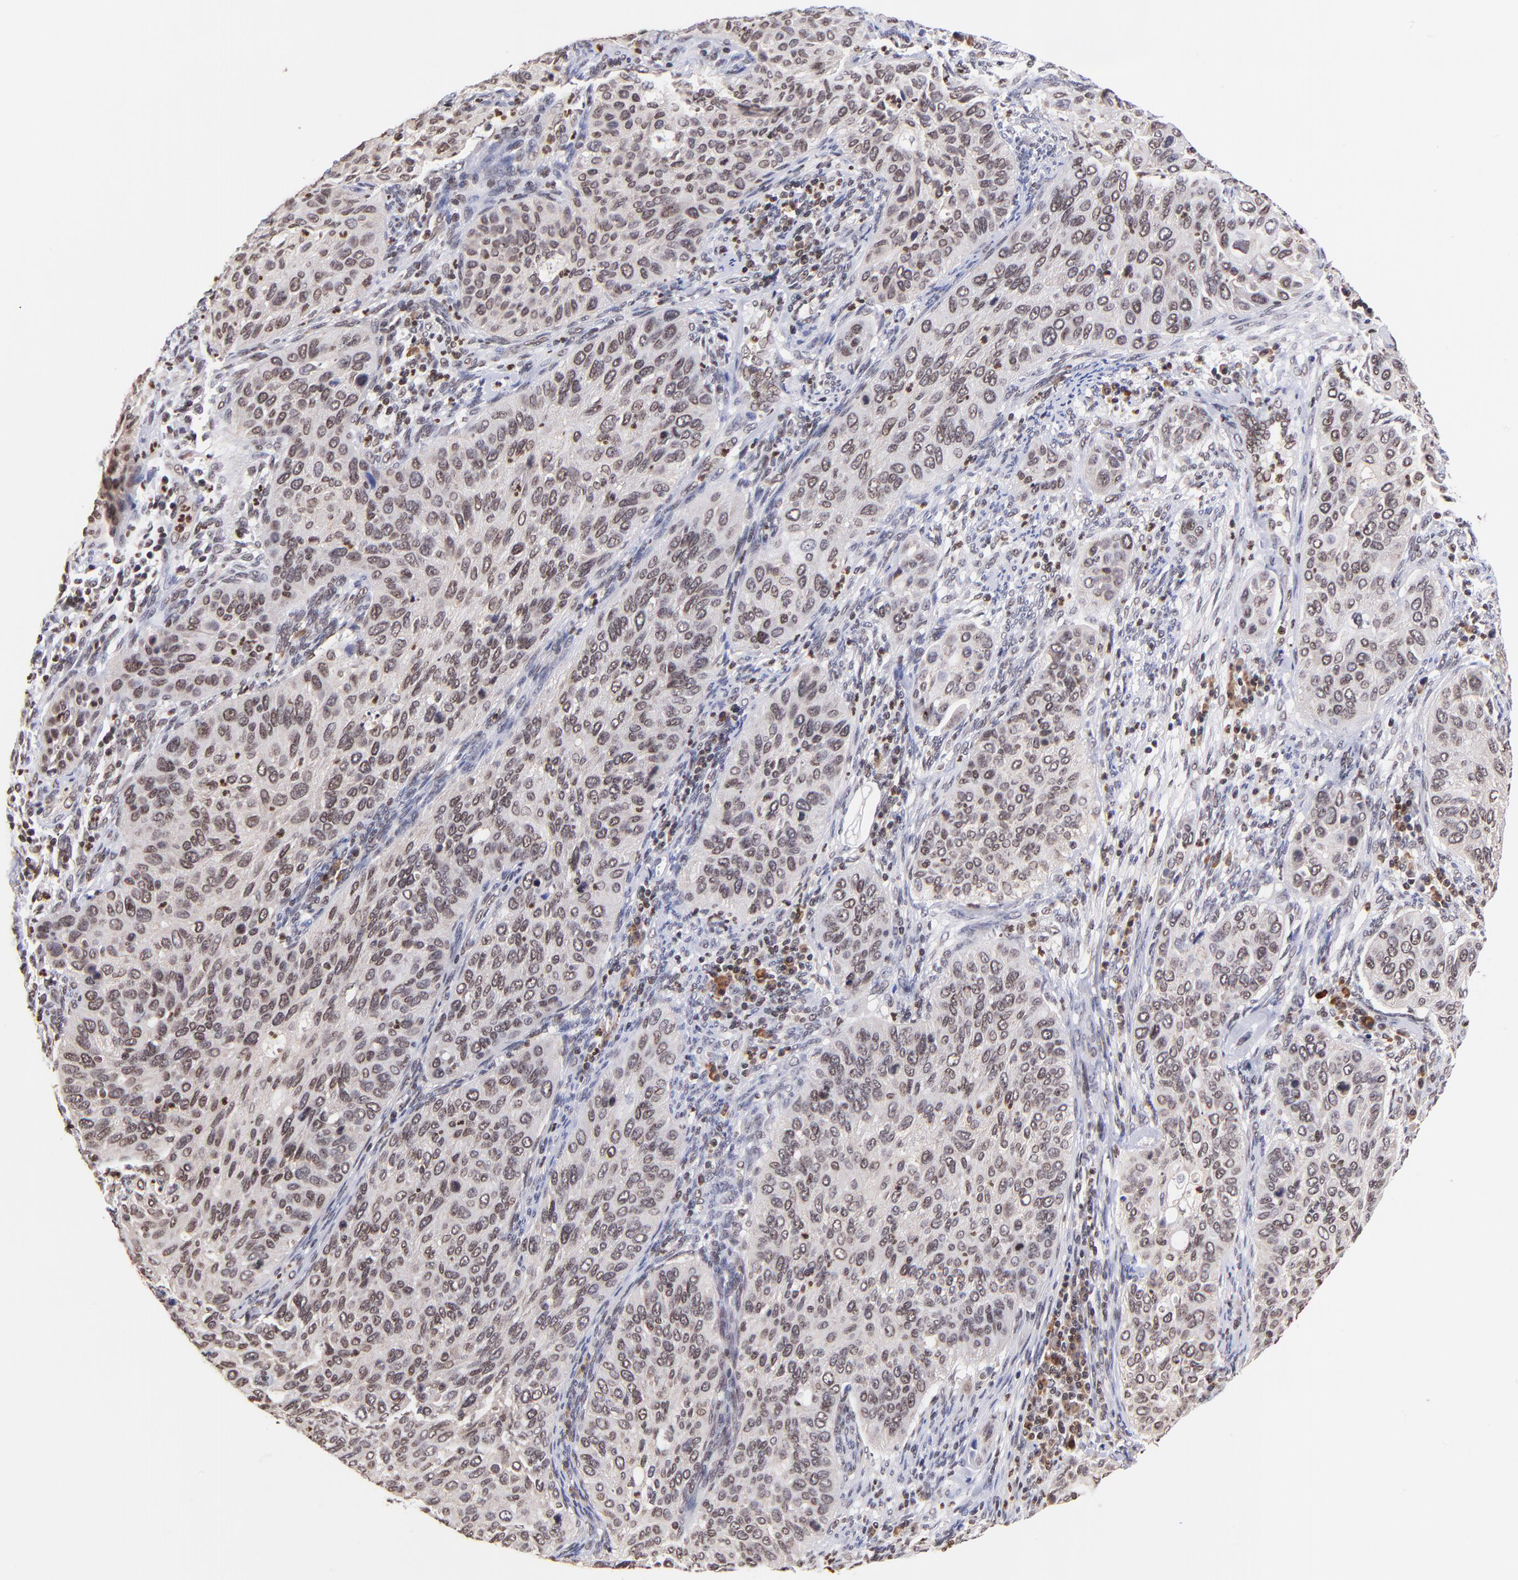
{"staining": {"intensity": "moderate", "quantity": ">75%", "location": "nuclear"}, "tissue": "cervical cancer", "cell_type": "Tumor cells", "image_type": "cancer", "snomed": [{"axis": "morphology", "description": "Squamous cell carcinoma, NOS"}, {"axis": "topography", "description": "Cervix"}], "caption": "This histopathology image shows immunohistochemistry staining of human cervical squamous cell carcinoma, with medium moderate nuclear staining in about >75% of tumor cells.", "gene": "WDR25", "patient": {"sex": "female", "age": 57}}